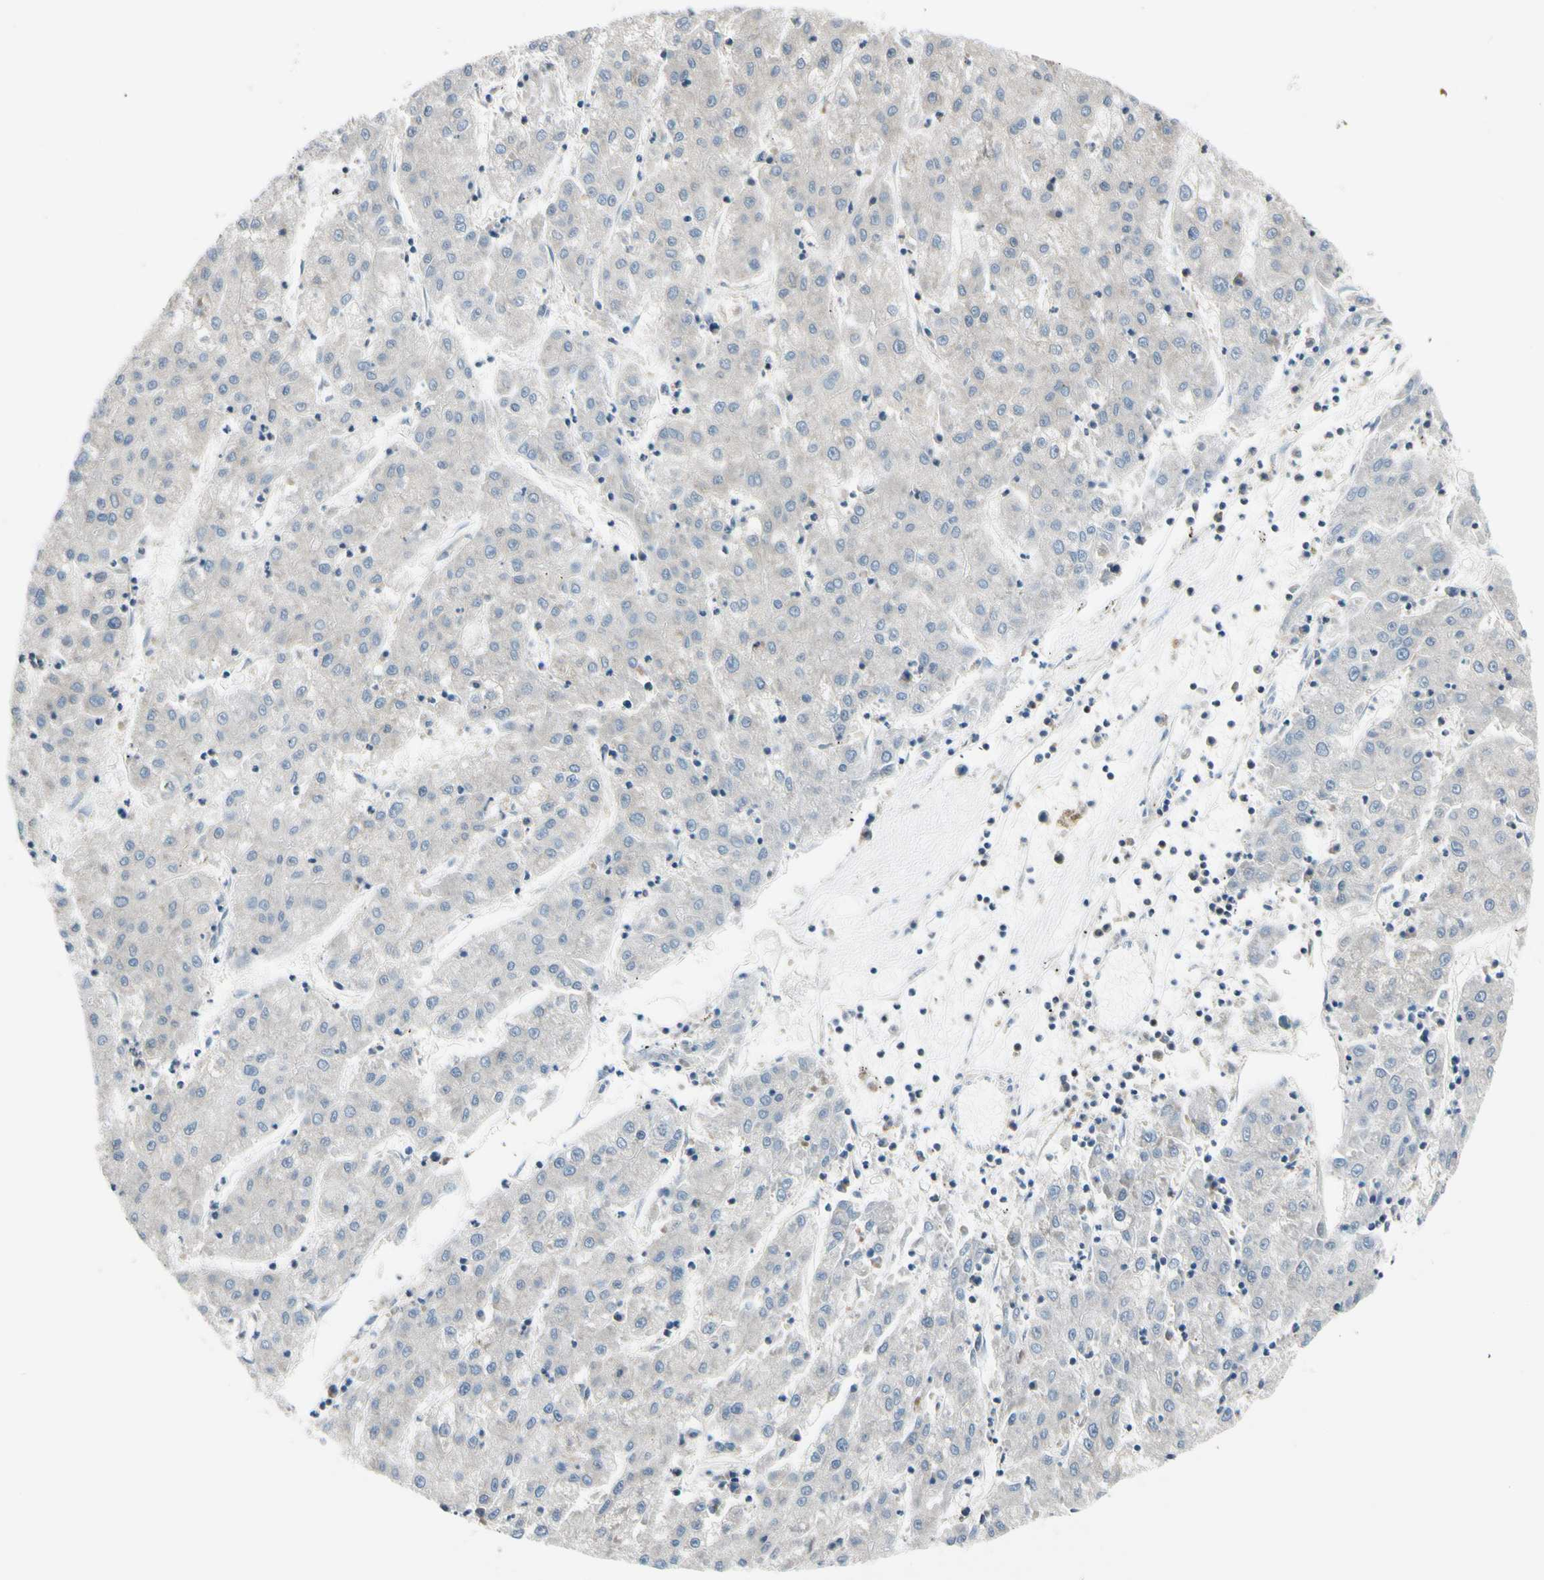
{"staining": {"intensity": "weak", "quantity": "<25%", "location": "cytoplasmic/membranous"}, "tissue": "liver cancer", "cell_type": "Tumor cells", "image_type": "cancer", "snomed": [{"axis": "morphology", "description": "Carcinoma, Hepatocellular, NOS"}, {"axis": "topography", "description": "Liver"}], "caption": "This is an immunohistochemistry micrograph of hepatocellular carcinoma (liver). There is no expression in tumor cells.", "gene": "DAXX", "patient": {"sex": "male", "age": 72}}